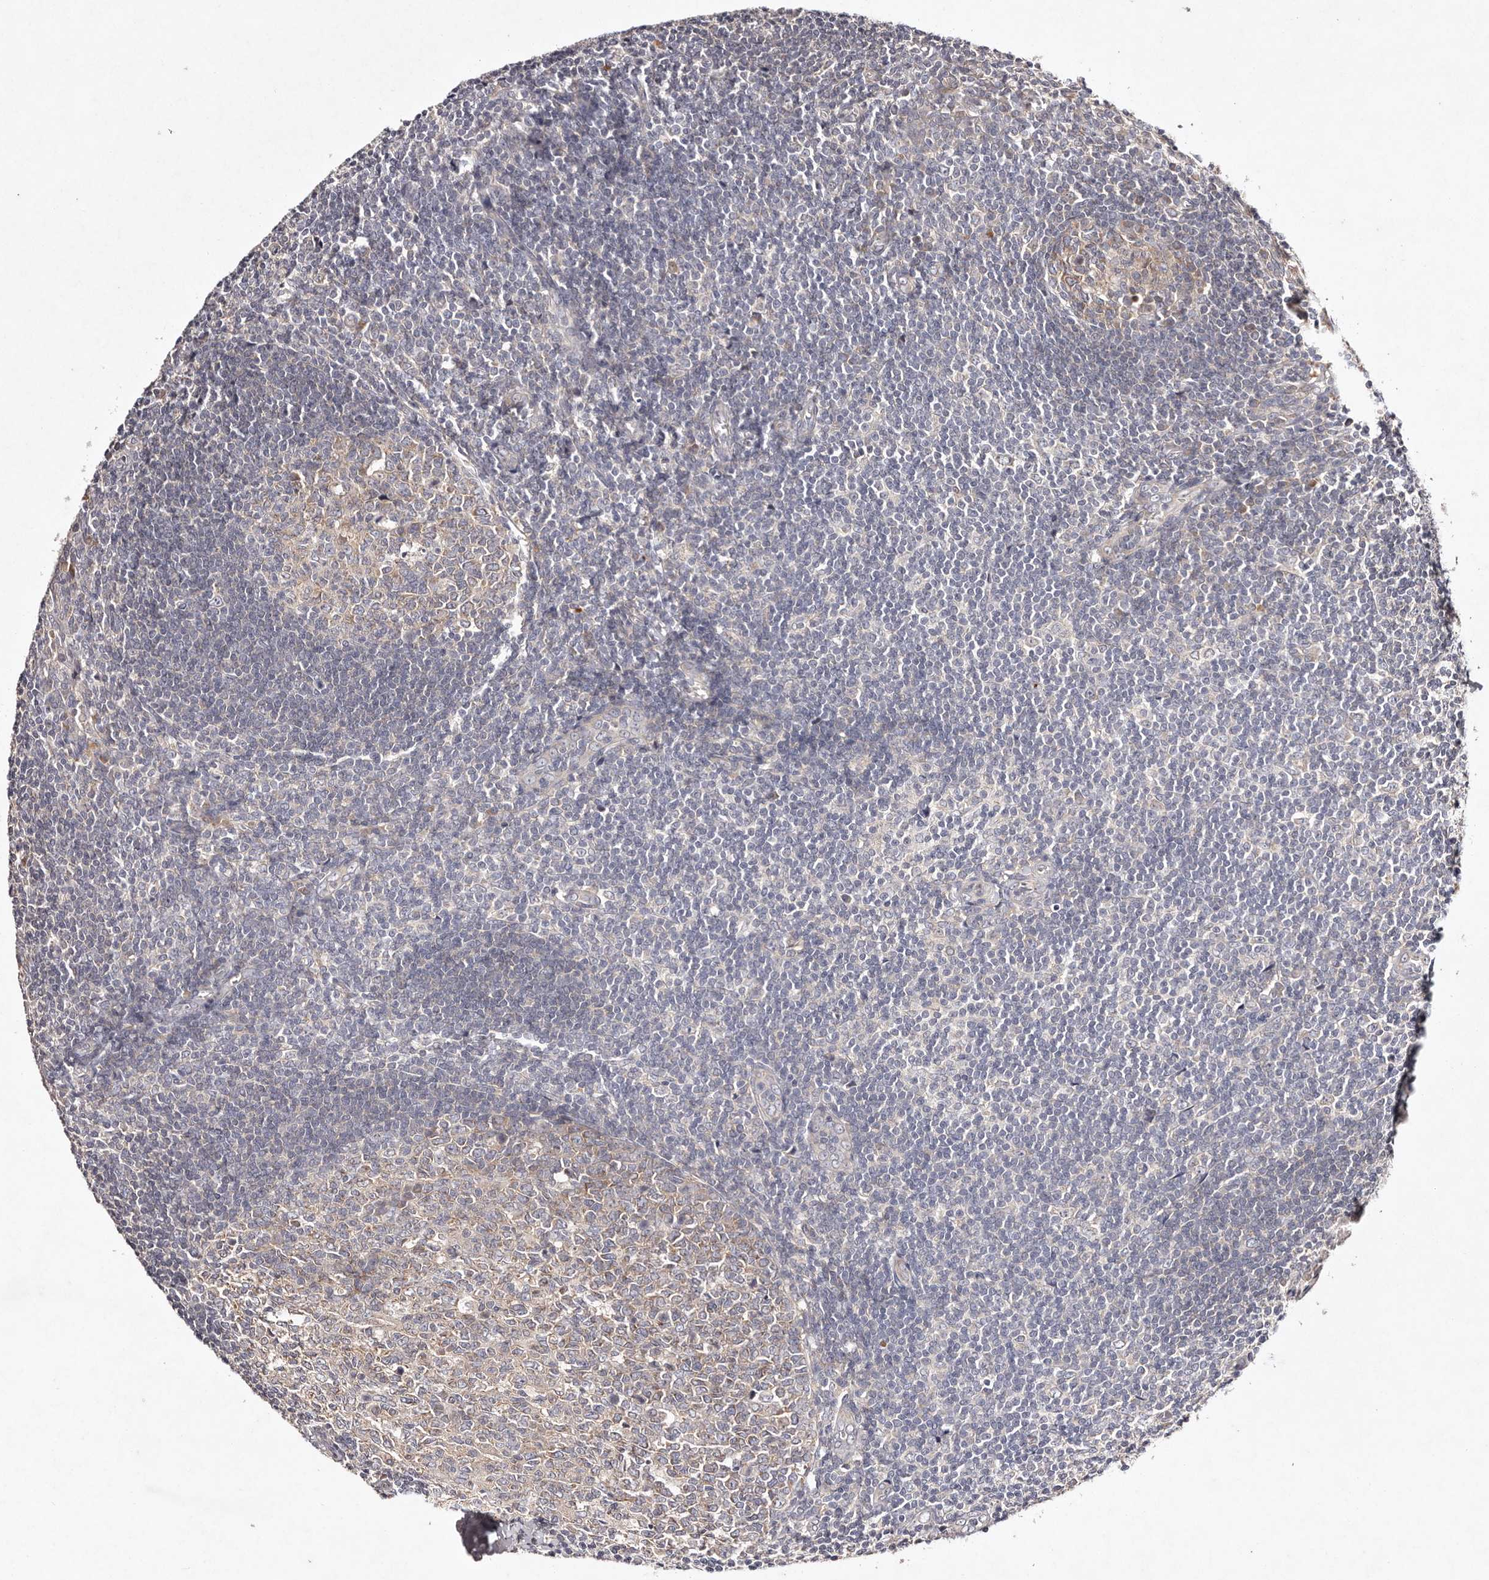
{"staining": {"intensity": "weak", "quantity": "<25%", "location": "cytoplasmic/membranous"}, "tissue": "tonsil", "cell_type": "Germinal center cells", "image_type": "normal", "snomed": [{"axis": "morphology", "description": "Normal tissue, NOS"}, {"axis": "topography", "description": "Tonsil"}], "caption": "IHC photomicrograph of normal tonsil stained for a protein (brown), which shows no staining in germinal center cells. (IHC, brightfield microscopy, high magnification).", "gene": "TSC2", "patient": {"sex": "male", "age": 27}}